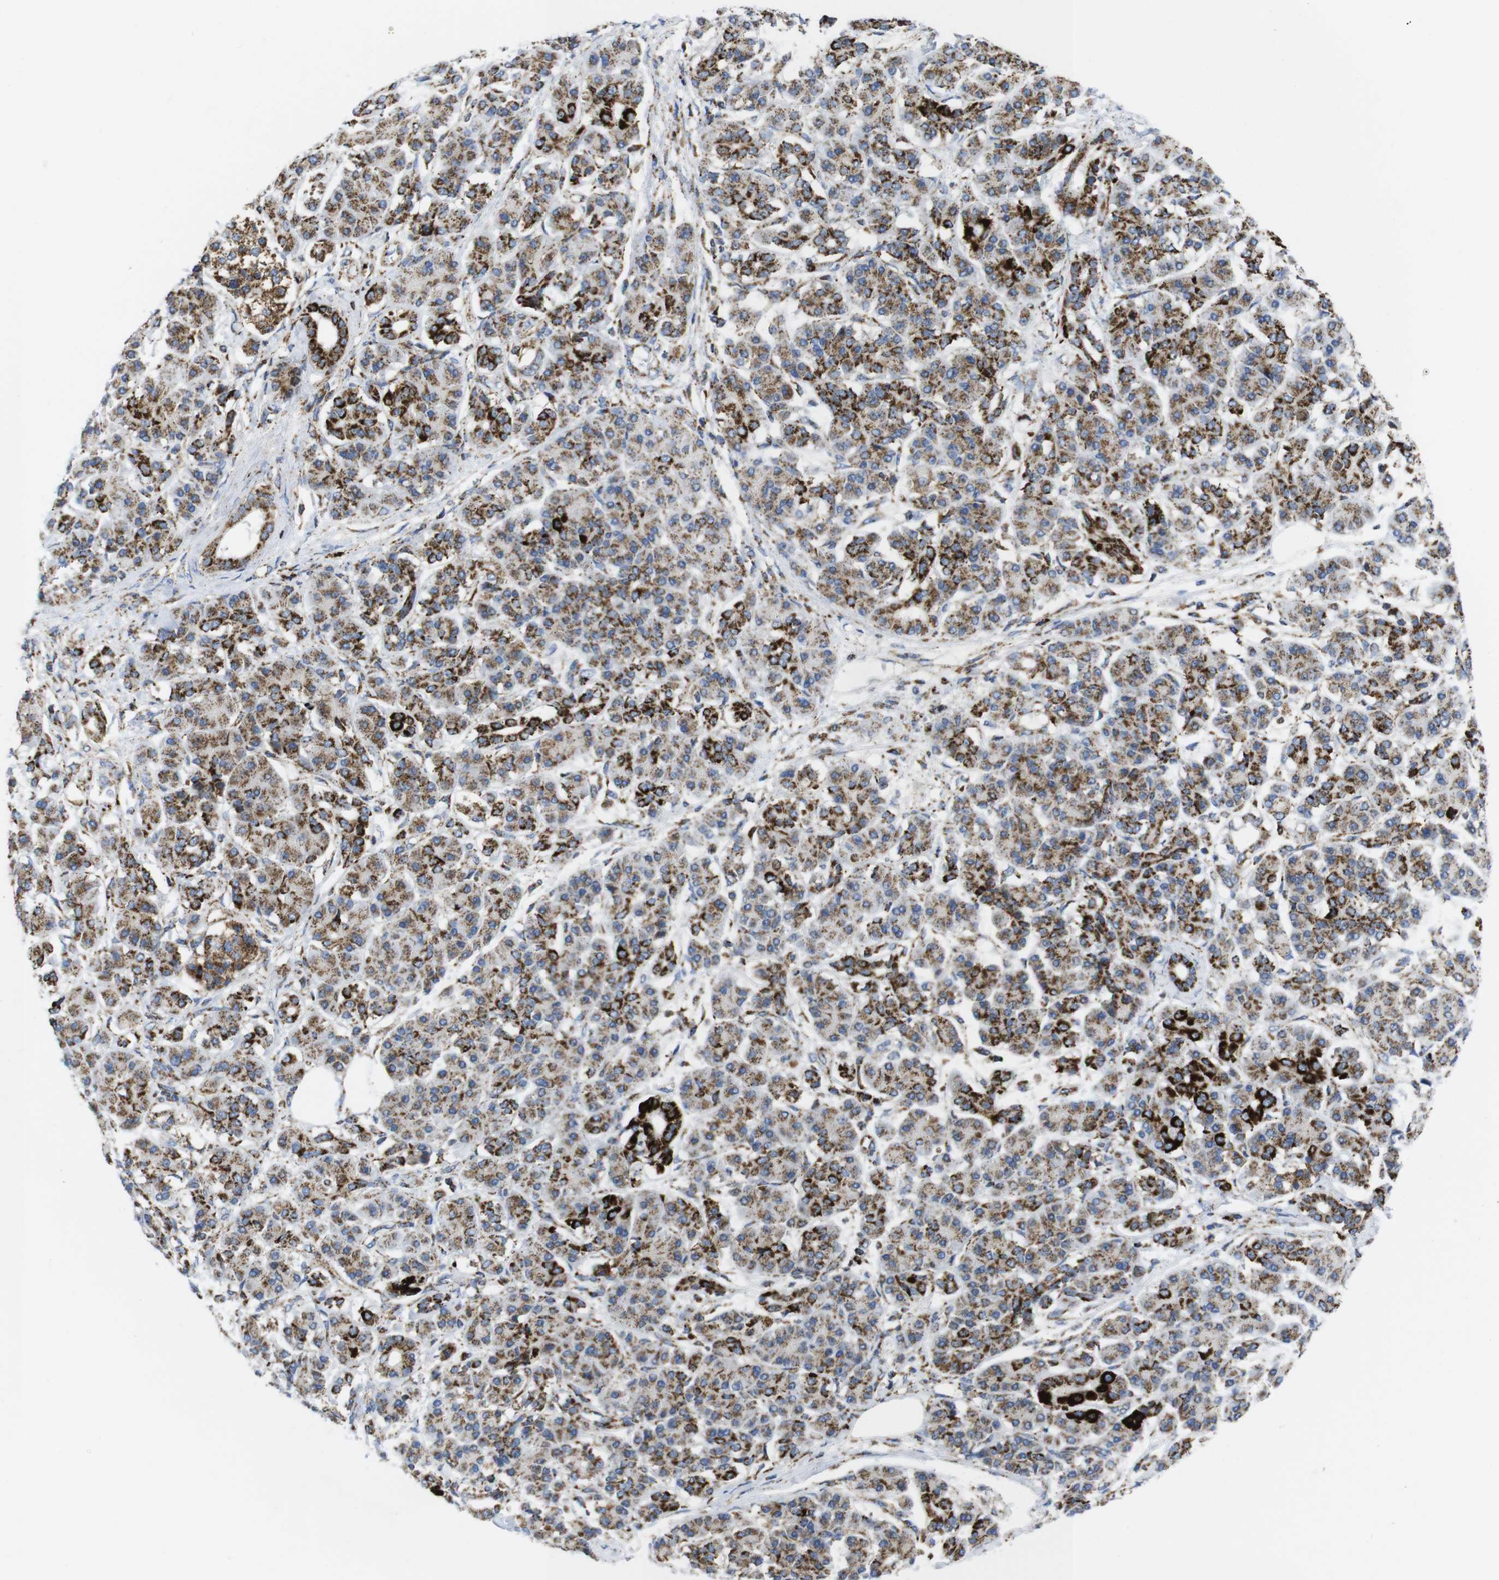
{"staining": {"intensity": "strong", "quantity": ">75%", "location": "cytoplasmic/membranous"}, "tissue": "pancreatic cancer", "cell_type": "Tumor cells", "image_type": "cancer", "snomed": [{"axis": "morphology", "description": "Adenocarcinoma, NOS"}, {"axis": "topography", "description": "Pancreas"}], "caption": "Human pancreatic cancer stained for a protein (brown) exhibits strong cytoplasmic/membranous positive staining in approximately >75% of tumor cells.", "gene": "TMEM192", "patient": {"sex": "female", "age": 56}}